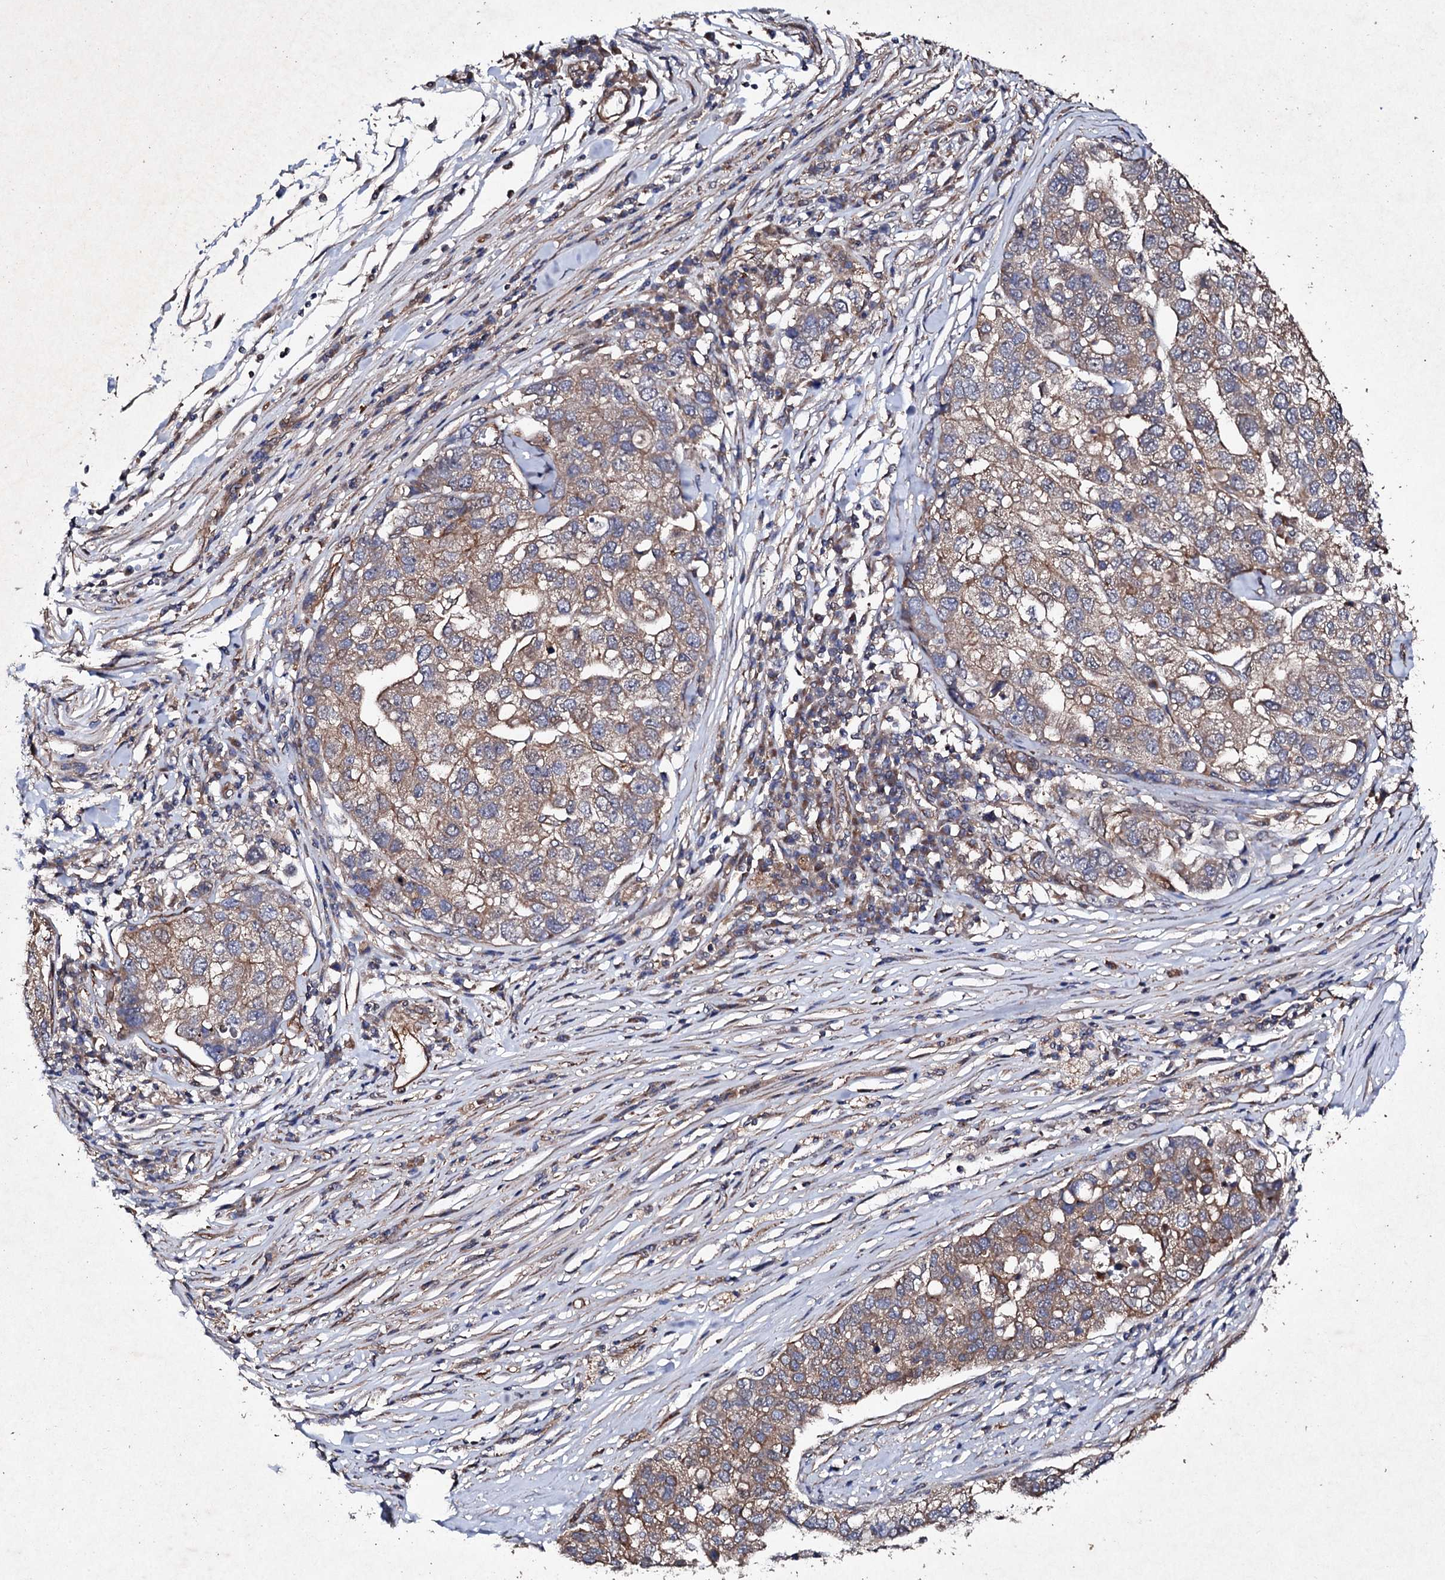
{"staining": {"intensity": "moderate", "quantity": ">75%", "location": "cytoplasmic/membranous"}, "tissue": "pancreatic cancer", "cell_type": "Tumor cells", "image_type": "cancer", "snomed": [{"axis": "morphology", "description": "Adenocarcinoma, NOS"}, {"axis": "topography", "description": "Pancreas"}], "caption": "Immunohistochemistry (DAB (3,3'-diaminobenzidine)) staining of adenocarcinoma (pancreatic) displays moderate cytoplasmic/membranous protein expression in approximately >75% of tumor cells.", "gene": "MOCOS", "patient": {"sex": "female", "age": 61}}